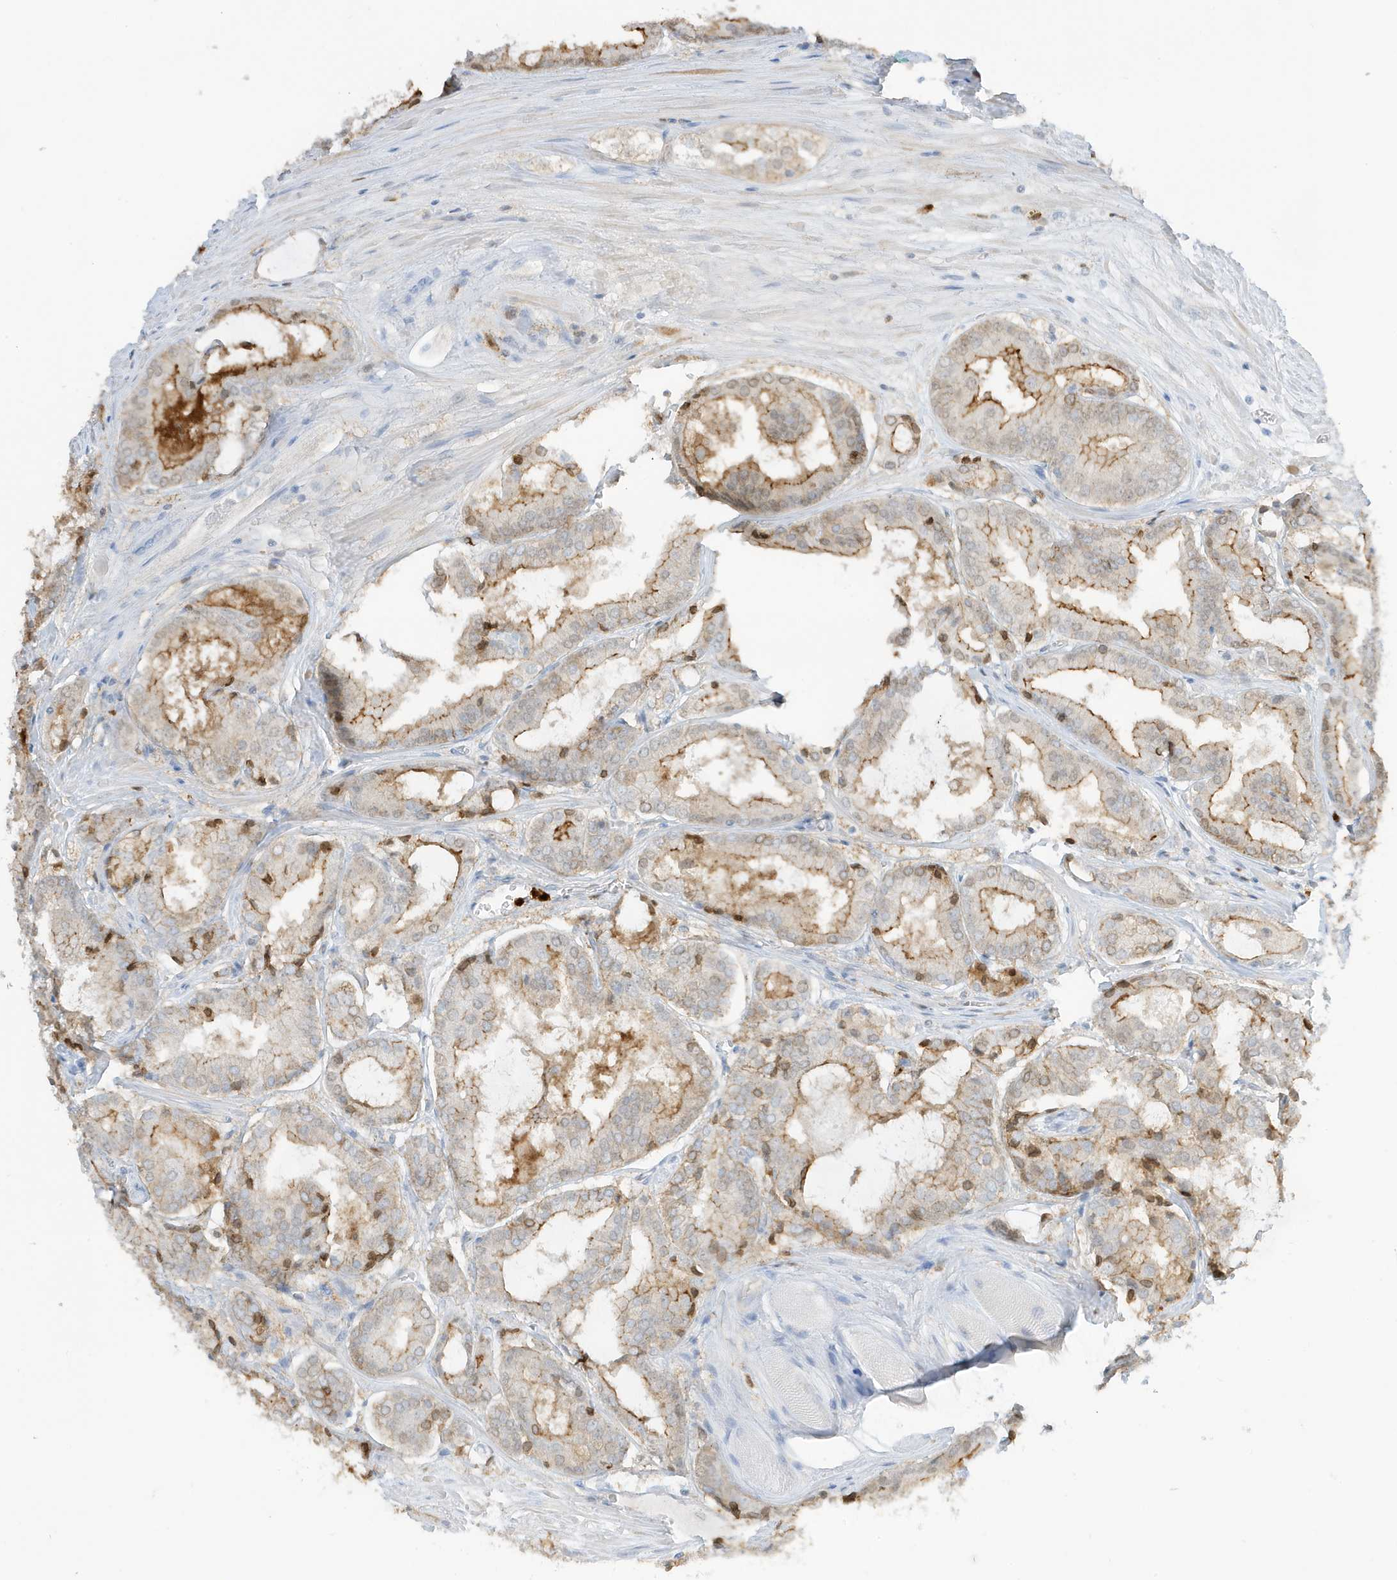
{"staining": {"intensity": "moderate", "quantity": "25%-75%", "location": "cytoplasmic/membranous"}, "tissue": "prostate cancer", "cell_type": "Tumor cells", "image_type": "cancer", "snomed": [{"axis": "morphology", "description": "Adenocarcinoma, Low grade"}, {"axis": "topography", "description": "Prostate"}], "caption": "A medium amount of moderate cytoplasmic/membranous expression is identified in about 25%-75% of tumor cells in prostate cancer (adenocarcinoma (low-grade)) tissue.", "gene": "GCA", "patient": {"sex": "male", "age": 67}}